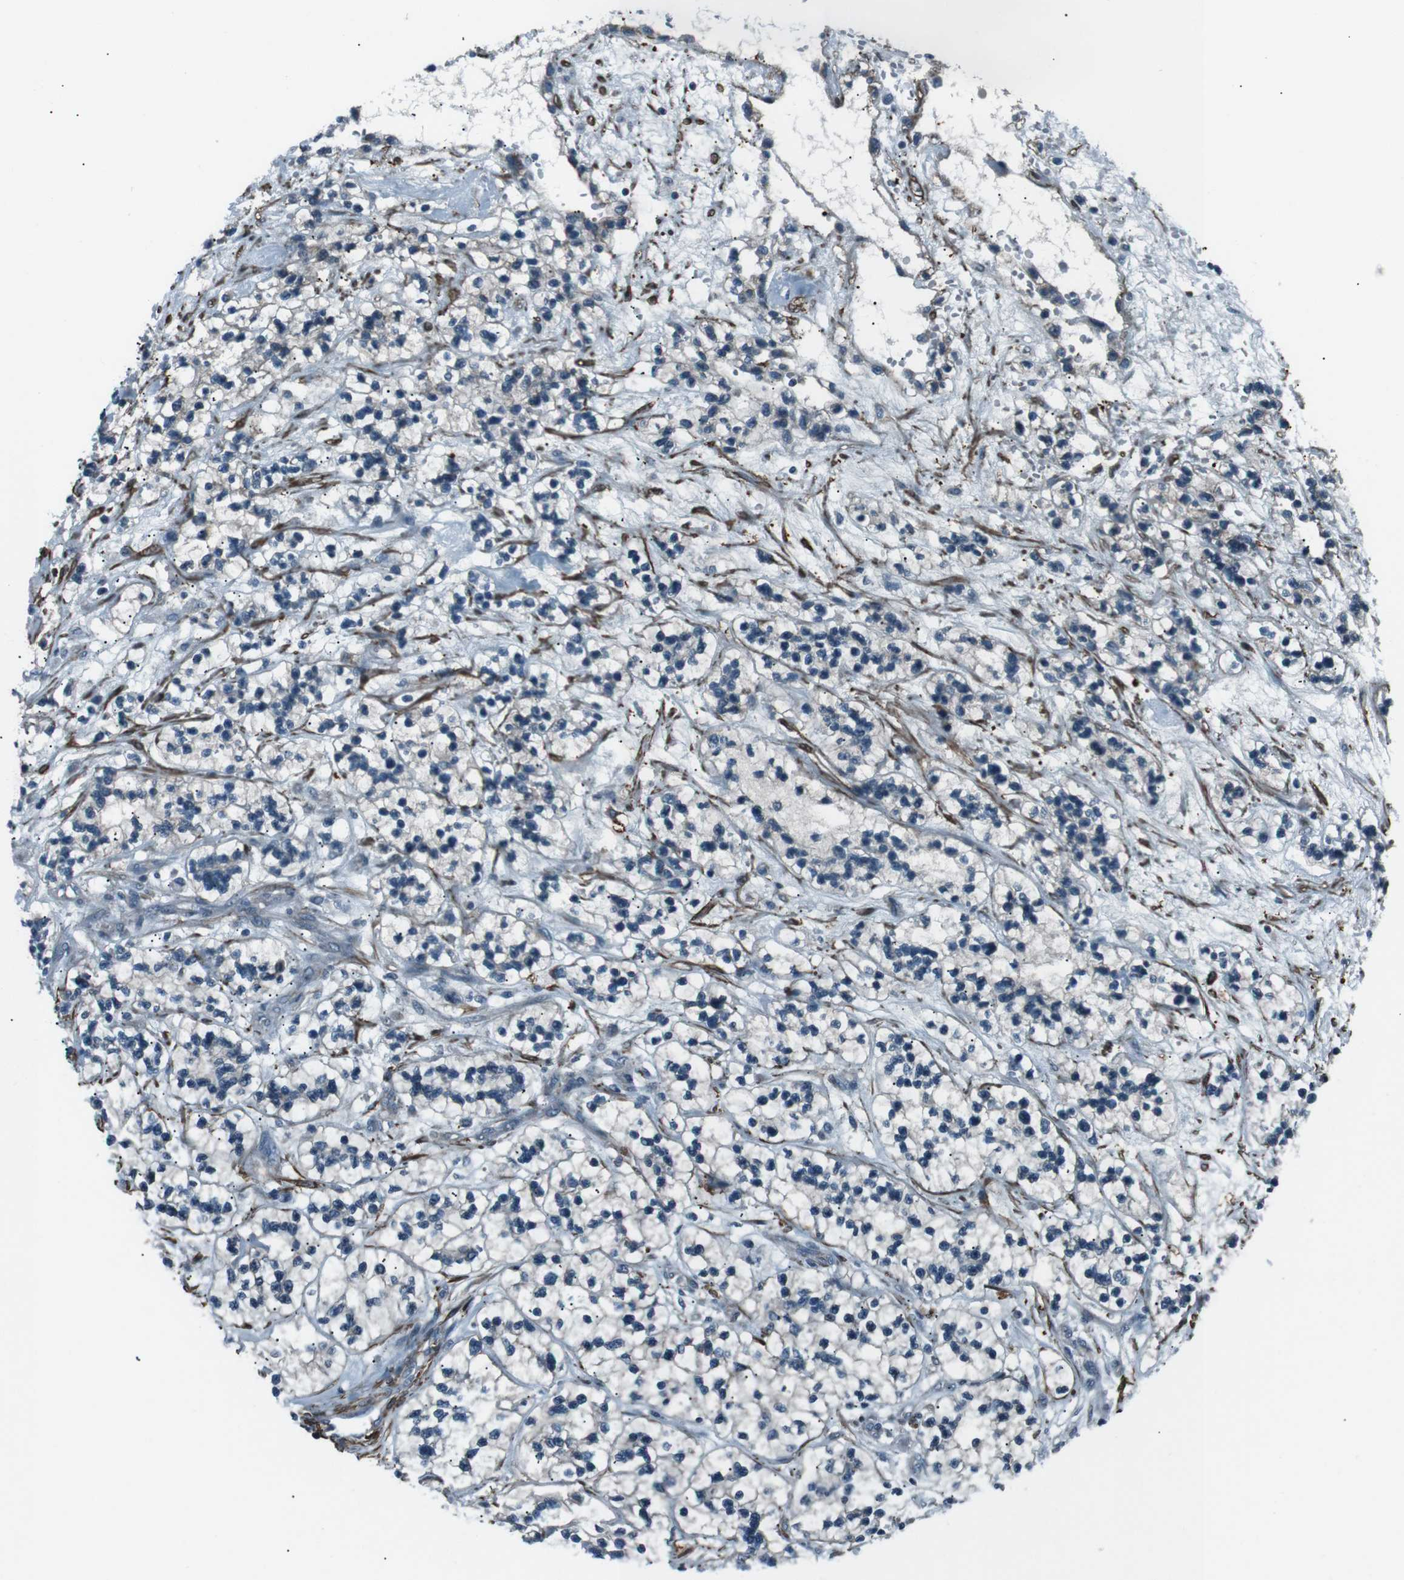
{"staining": {"intensity": "negative", "quantity": "none", "location": "none"}, "tissue": "renal cancer", "cell_type": "Tumor cells", "image_type": "cancer", "snomed": [{"axis": "morphology", "description": "Adenocarcinoma, NOS"}, {"axis": "topography", "description": "Kidney"}], "caption": "Renal cancer was stained to show a protein in brown. There is no significant staining in tumor cells.", "gene": "PDLIM5", "patient": {"sex": "female", "age": 57}}